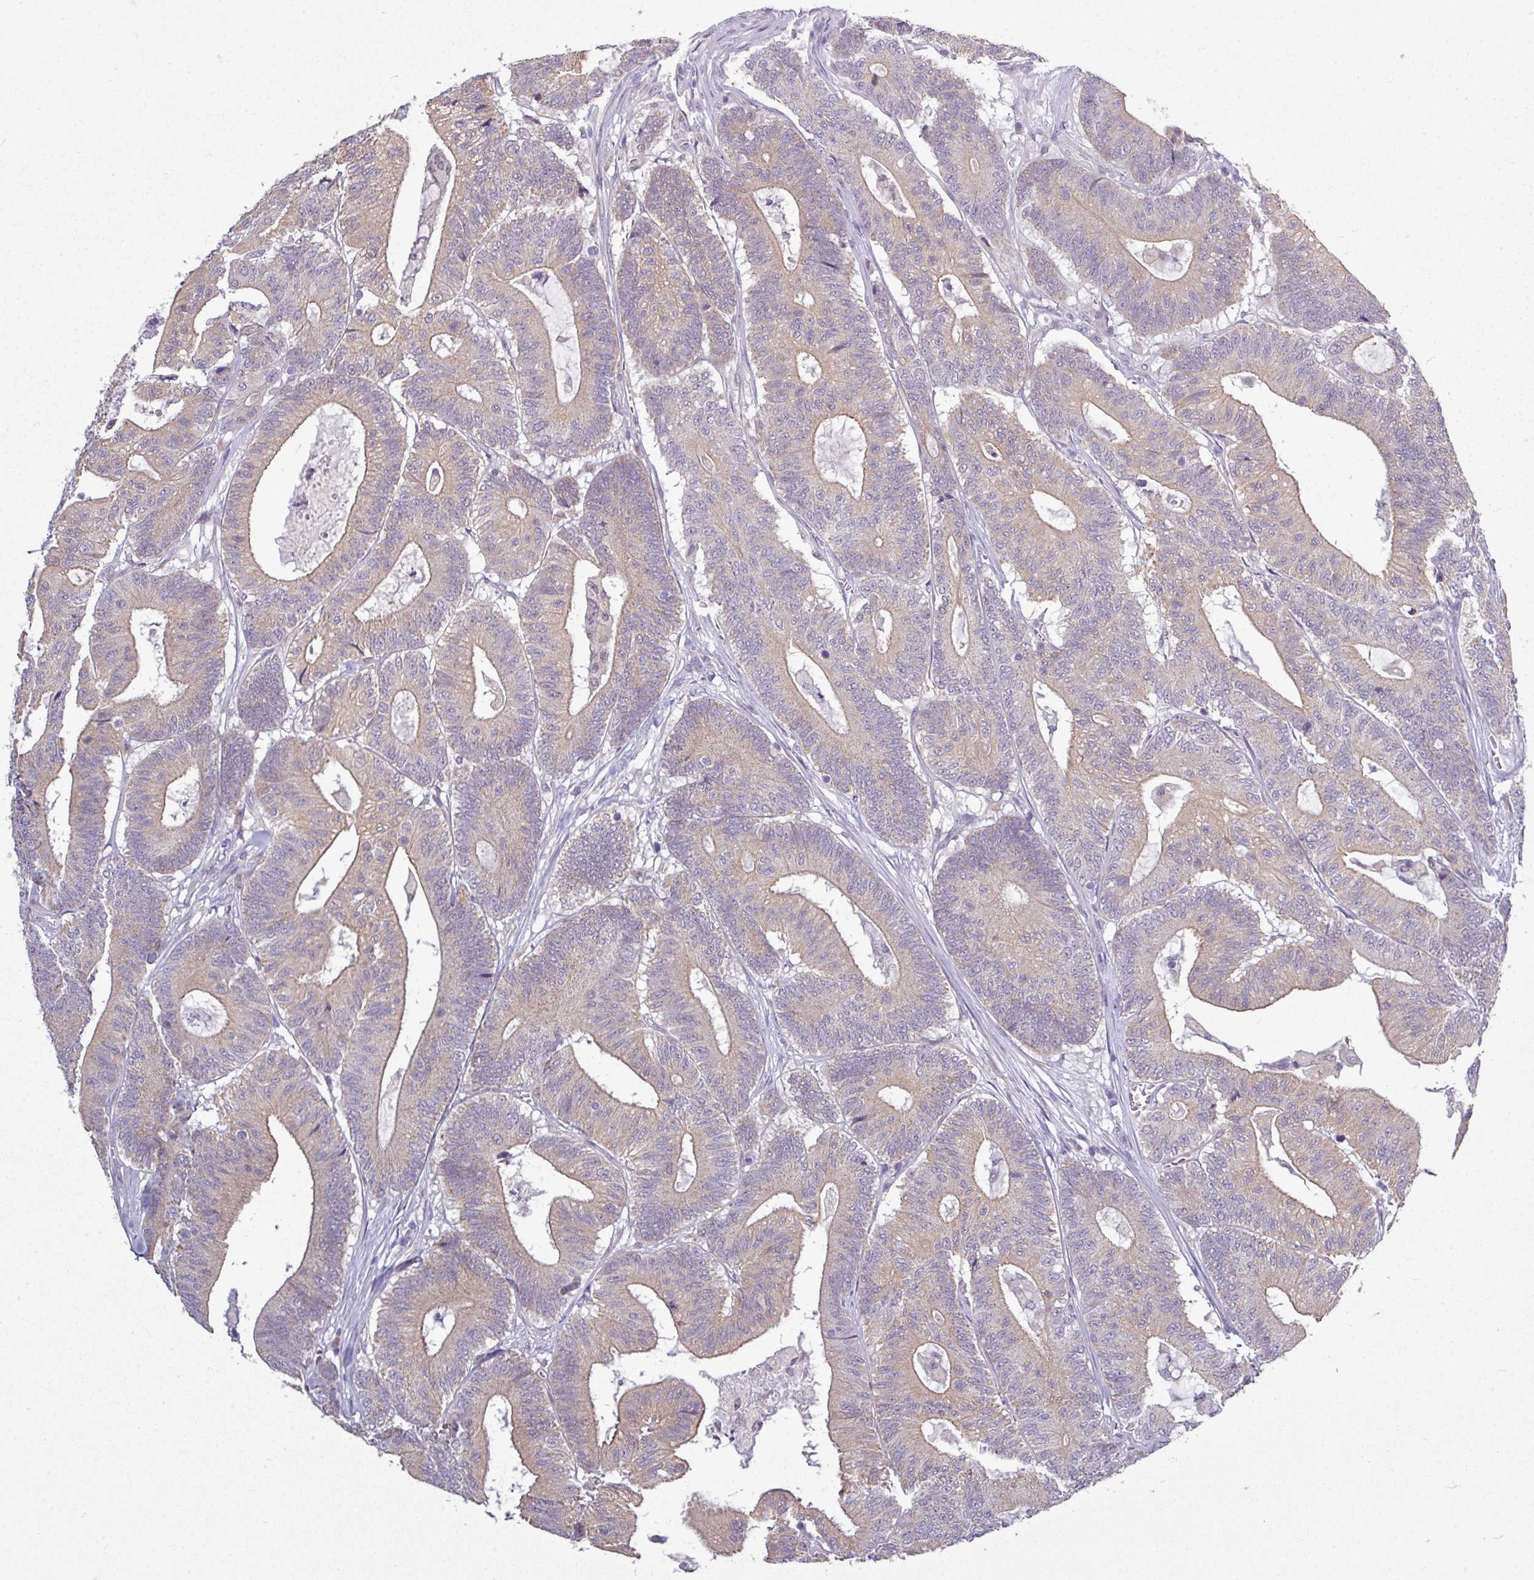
{"staining": {"intensity": "weak", "quantity": ">75%", "location": "cytoplasmic/membranous"}, "tissue": "colorectal cancer", "cell_type": "Tumor cells", "image_type": "cancer", "snomed": [{"axis": "morphology", "description": "Adenocarcinoma, NOS"}, {"axis": "topography", "description": "Colon"}], "caption": "This micrograph exhibits colorectal cancer (adenocarcinoma) stained with immunohistochemistry to label a protein in brown. The cytoplasmic/membranous of tumor cells show weak positivity for the protein. Nuclei are counter-stained blue.", "gene": "ZNF217", "patient": {"sex": "female", "age": 84}}